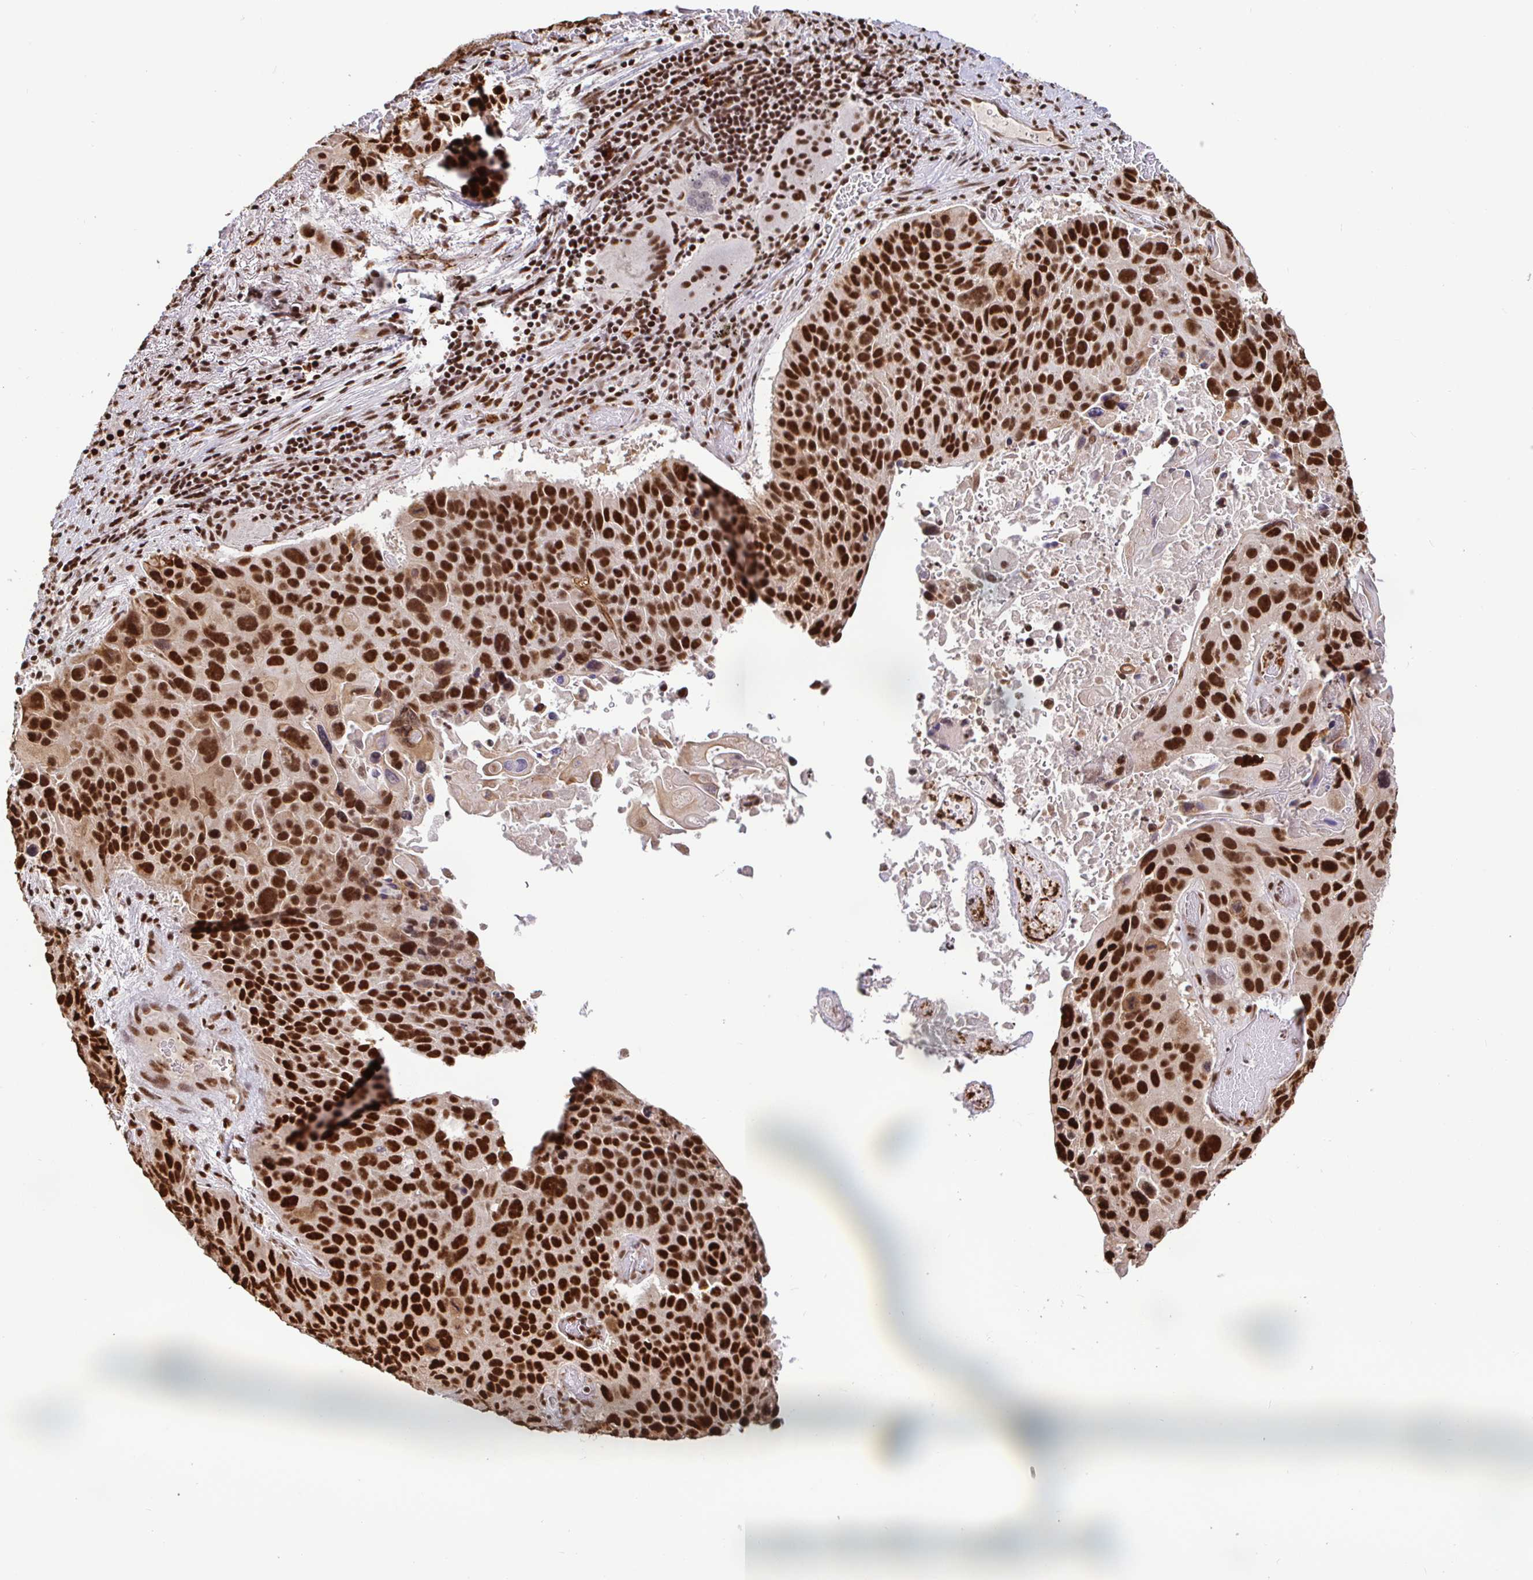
{"staining": {"intensity": "strong", "quantity": ">75%", "location": "nuclear"}, "tissue": "lung cancer", "cell_type": "Tumor cells", "image_type": "cancer", "snomed": [{"axis": "morphology", "description": "Squamous cell carcinoma, NOS"}, {"axis": "topography", "description": "Lung"}], "caption": "A histopathology image of human lung cancer stained for a protein shows strong nuclear brown staining in tumor cells.", "gene": "SP3", "patient": {"sex": "male", "age": 68}}